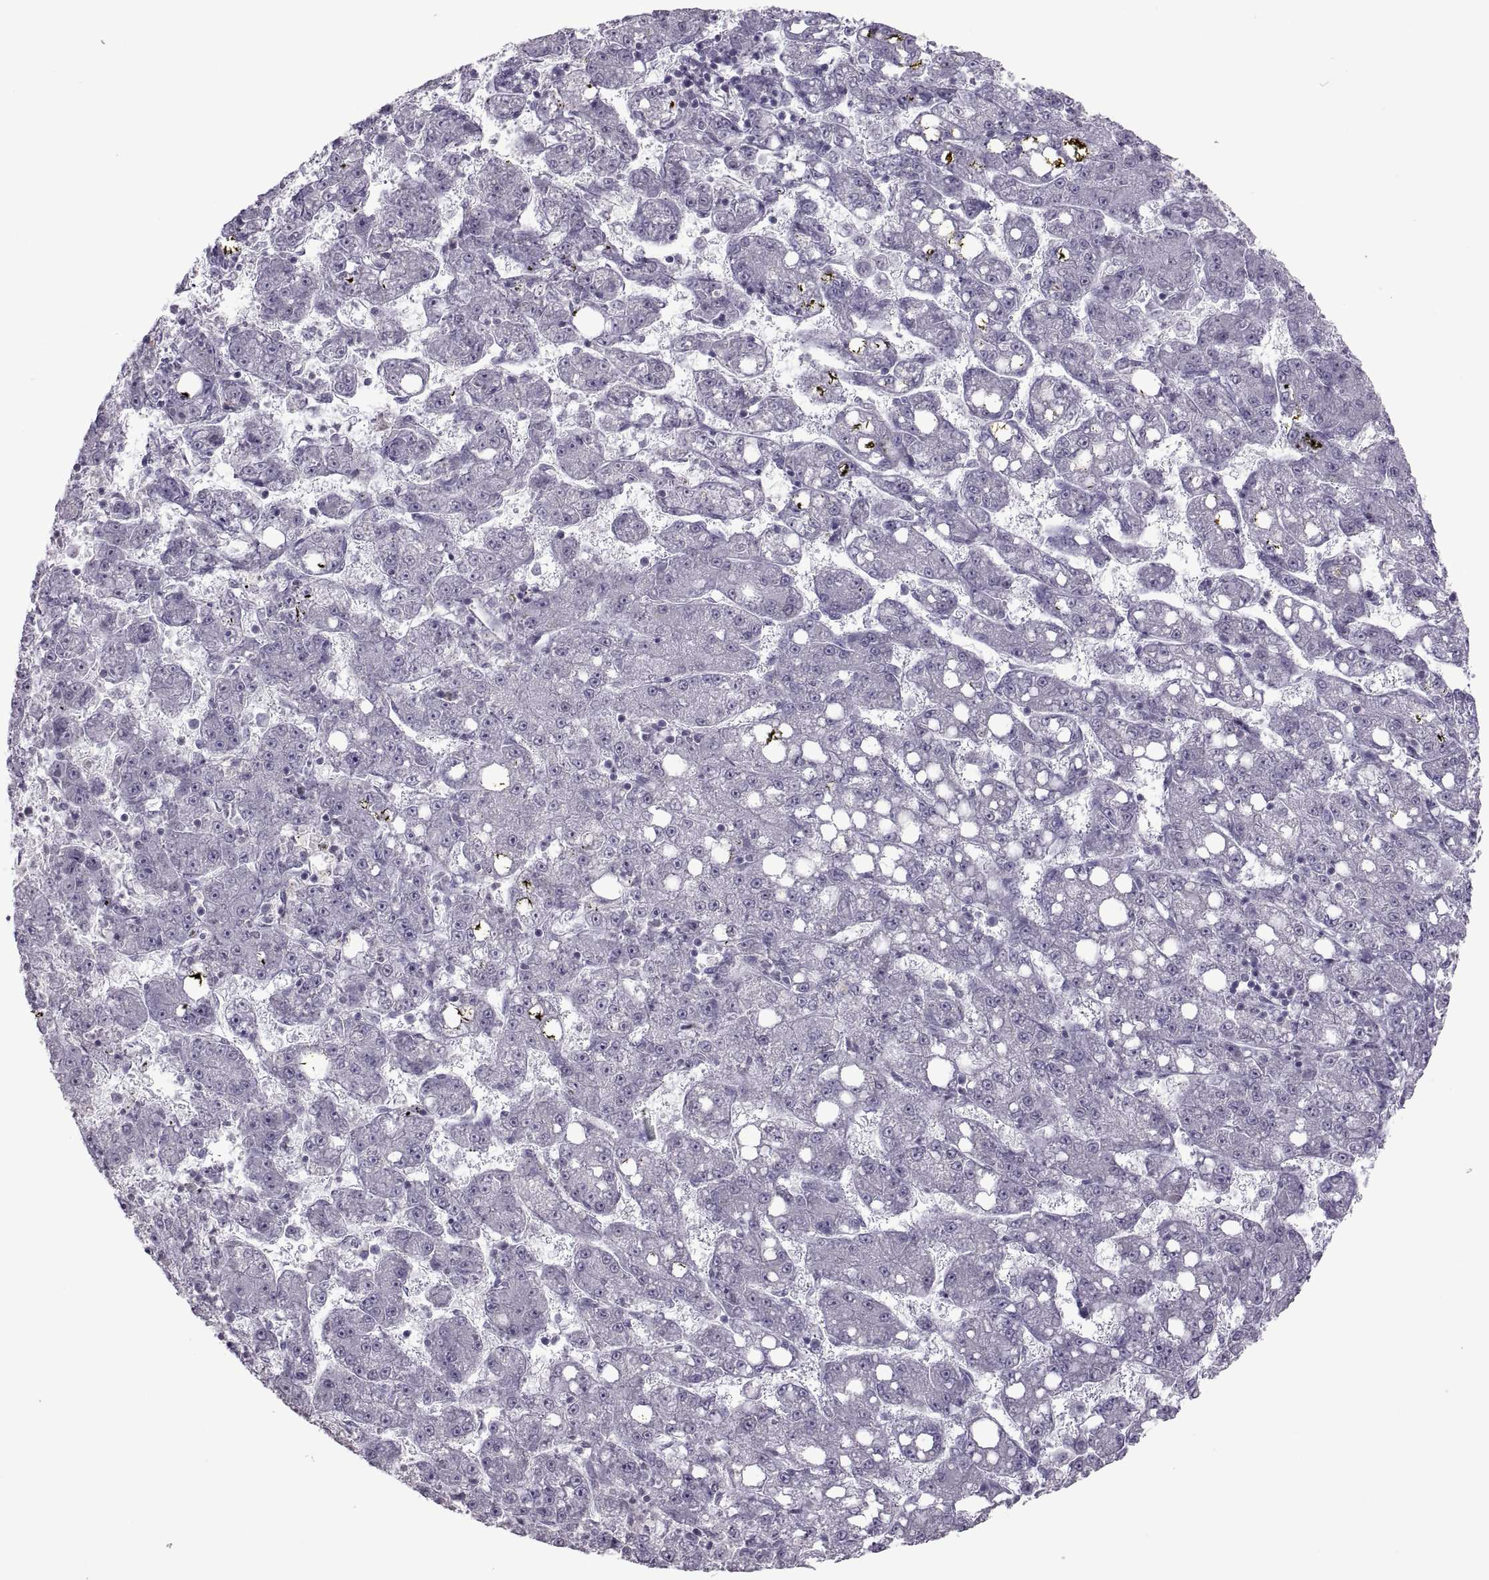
{"staining": {"intensity": "negative", "quantity": "none", "location": "none"}, "tissue": "liver cancer", "cell_type": "Tumor cells", "image_type": "cancer", "snomed": [{"axis": "morphology", "description": "Carcinoma, Hepatocellular, NOS"}, {"axis": "topography", "description": "Liver"}], "caption": "Tumor cells show no significant expression in hepatocellular carcinoma (liver).", "gene": "ASIC2", "patient": {"sex": "female", "age": 65}}